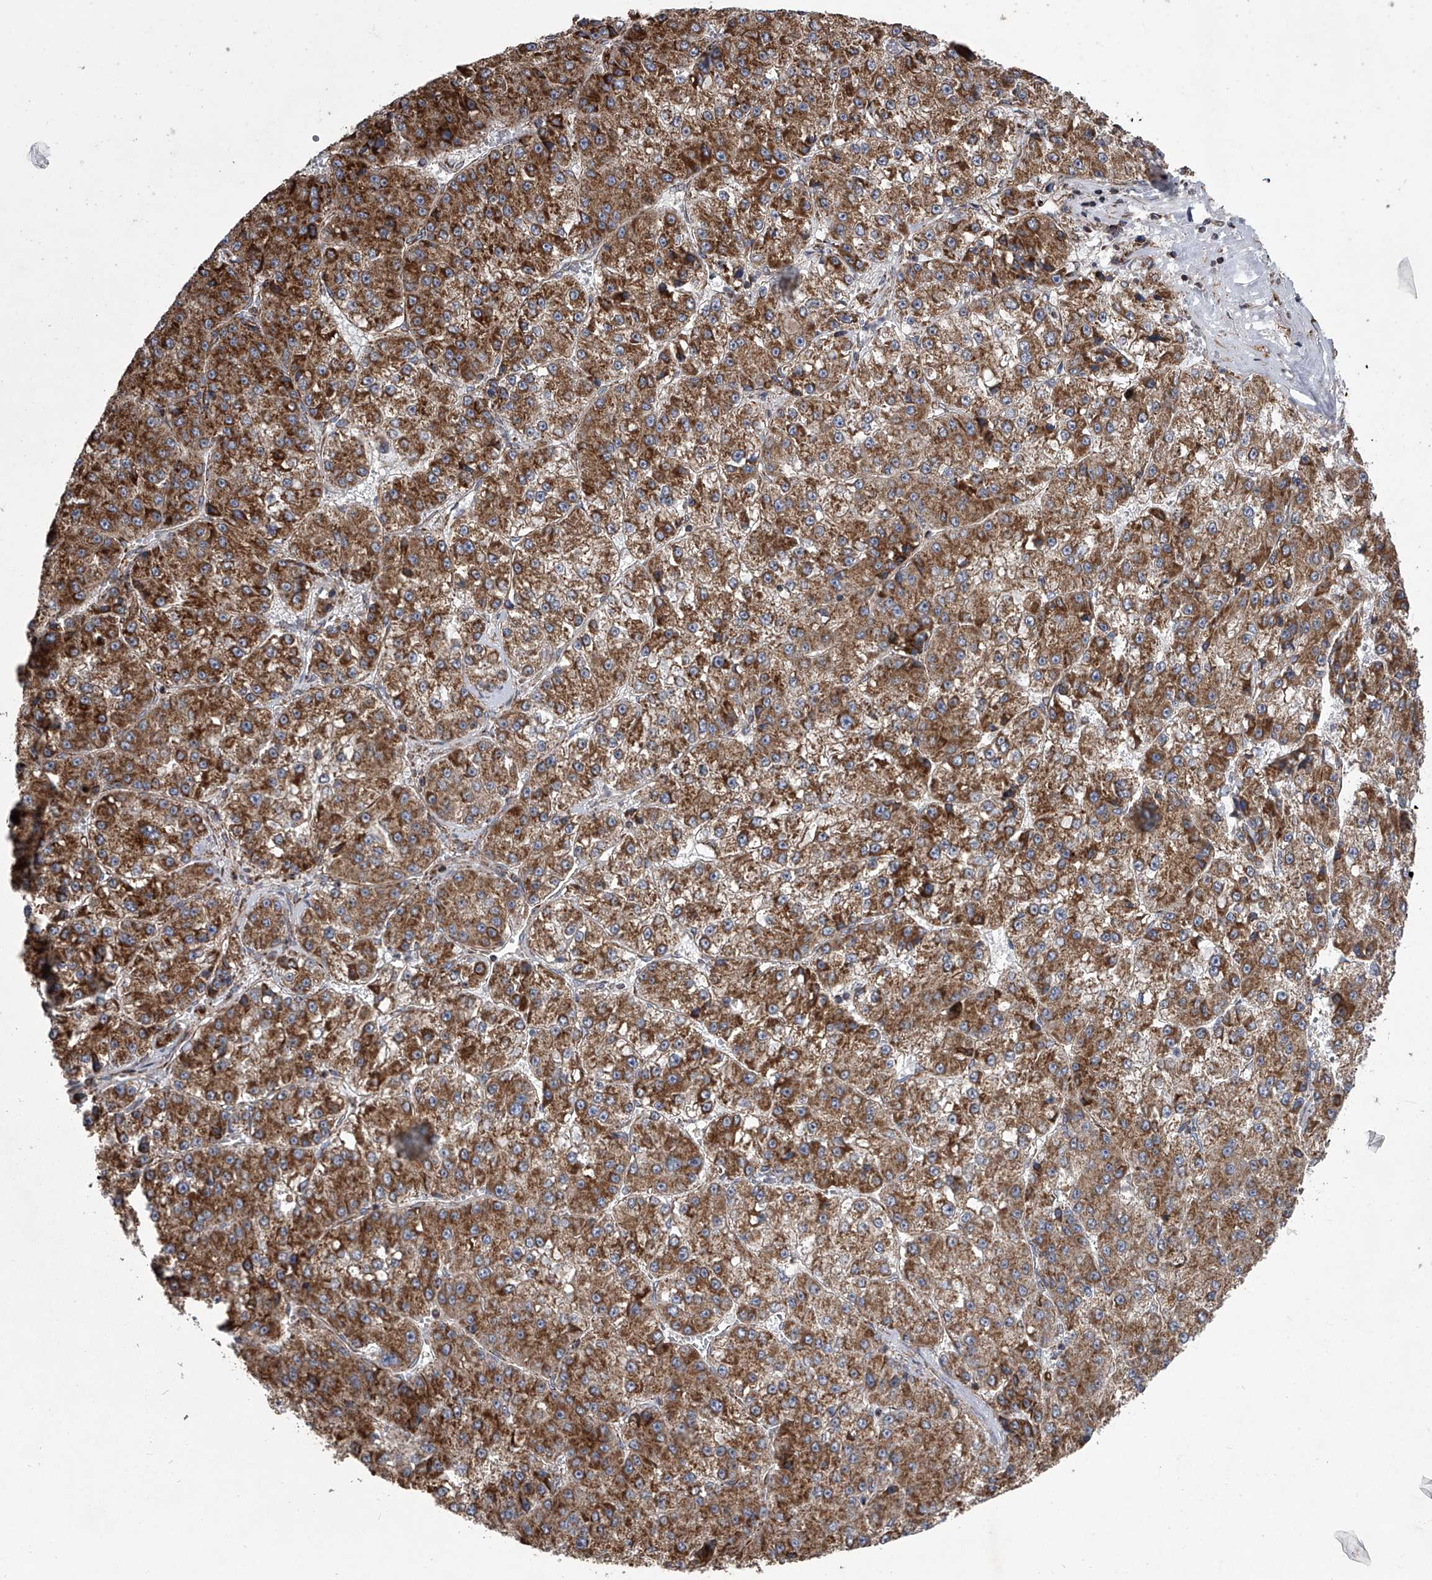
{"staining": {"intensity": "strong", "quantity": ">75%", "location": "cytoplasmic/membranous"}, "tissue": "liver cancer", "cell_type": "Tumor cells", "image_type": "cancer", "snomed": [{"axis": "morphology", "description": "Carcinoma, Hepatocellular, NOS"}, {"axis": "topography", "description": "Liver"}], "caption": "IHC histopathology image of neoplastic tissue: hepatocellular carcinoma (liver) stained using immunohistochemistry demonstrates high levels of strong protein expression localized specifically in the cytoplasmic/membranous of tumor cells, appearing as a cytoplasmic/membranous brown color.", "gene": "ZC3H15", "patient": {"sex": "female", "age": 73}}